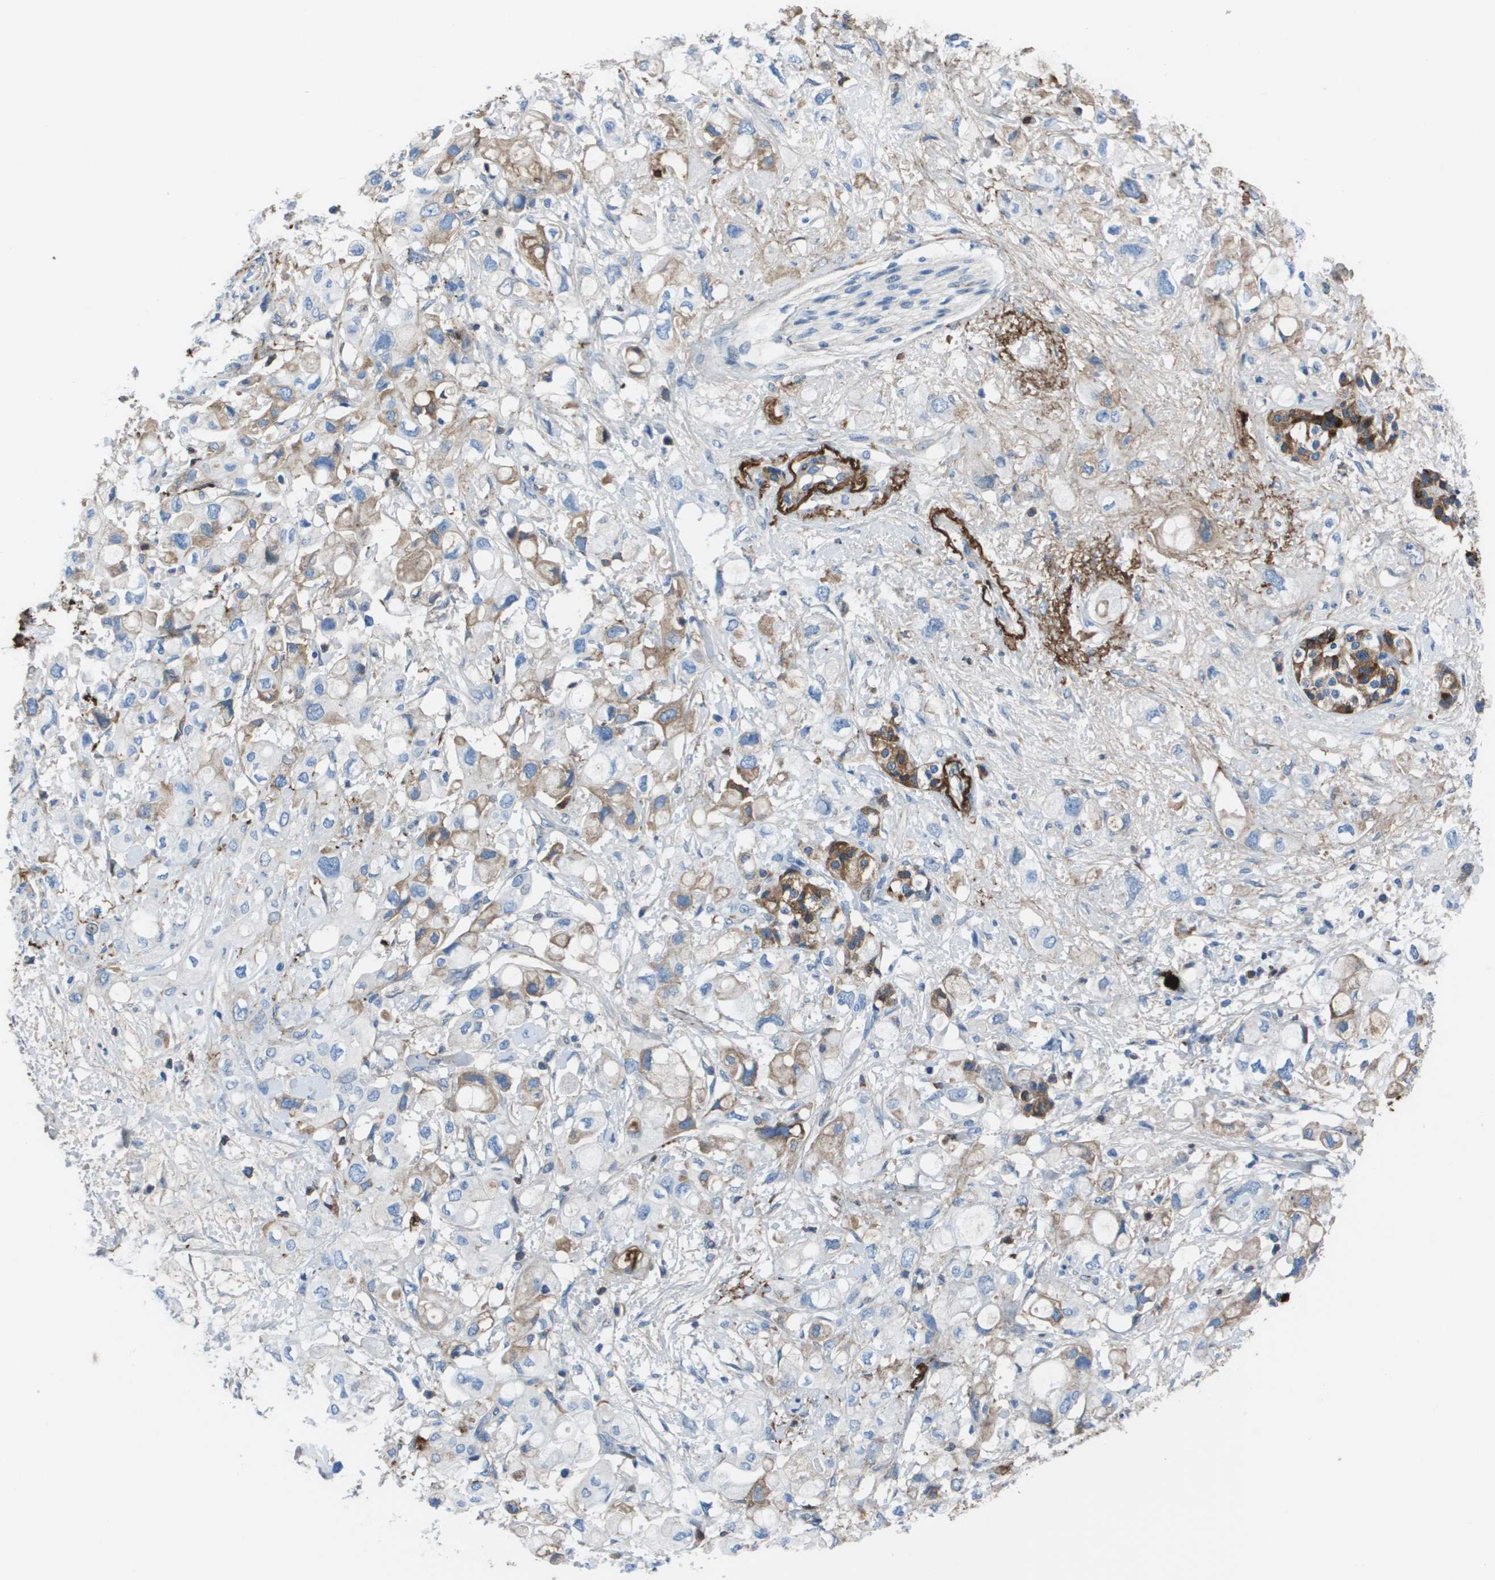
{"staining": {"intensity": "weak", "quantity": "25%-75%", "location": "cytoplasmic/membranous"}, "tissue": "pancreatic cancer", "cell_type": "Tumor cells", "image_type": "cancer", "snomed": [{"axis": "morphology", "description": "Adenocarcinoma, NOS"}, {"axis": "topography", "description": "Pancreas"}], "caption": "A brown stain highlights weak cytoplasmic/membranous expression of a protein in adenocarcinoma (pancreatic) tumor cells.", "gene": "VTN", "patient": {"sex": "female", "age": 56}}